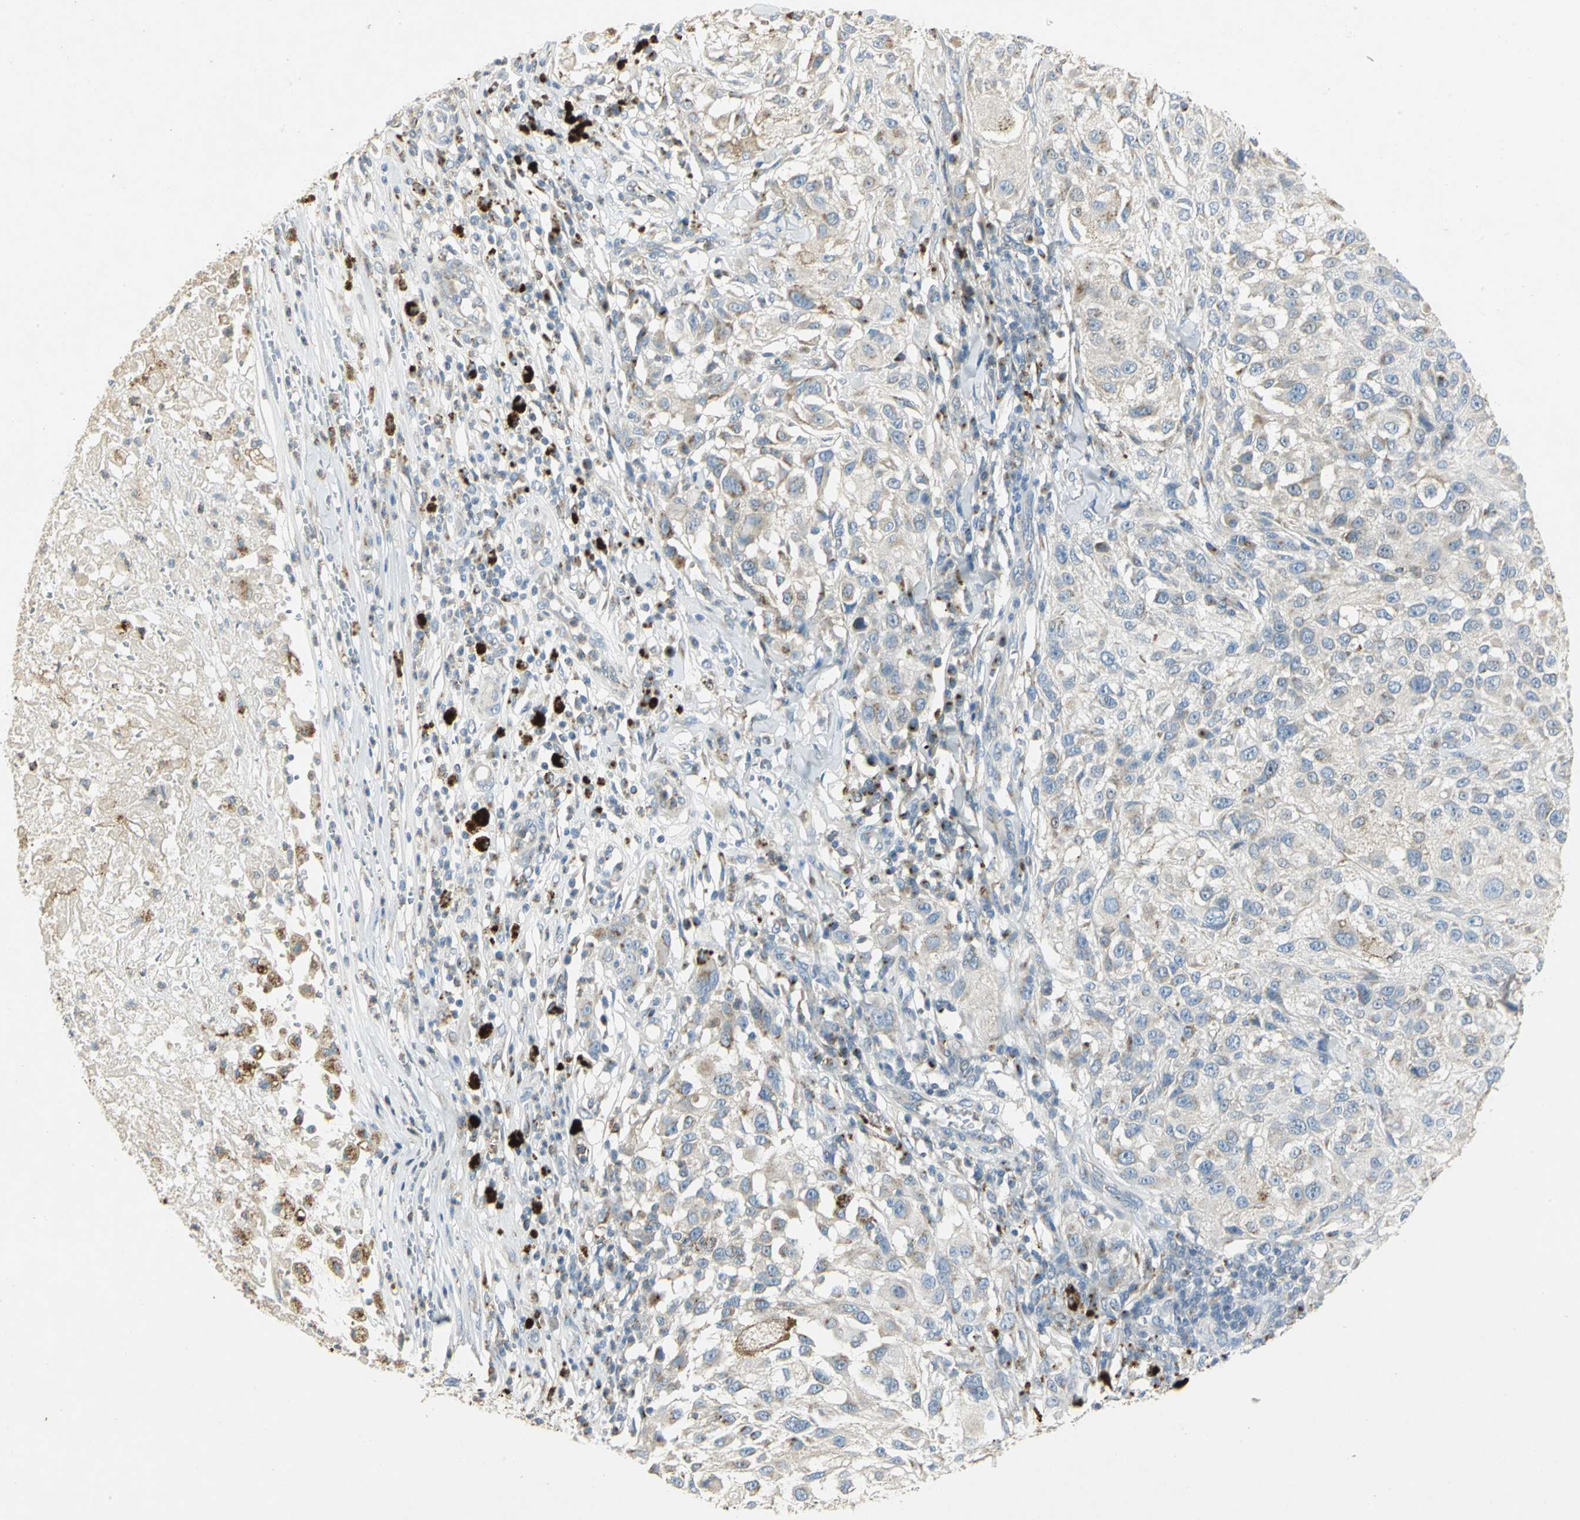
{"staining": {"intensity": "negative", "quantity": "none", "location": "none"}, "tissue": "melanoma", "cell_type": "Tumor cells", "image_type": "cancer", "snomed": [{"axis": "morphology", "description": "Necrosis, NOS"}, {"axis": "morphology", "description": "Malignant melanoma, NOS"}, {"axis": "topography", "description": "Skin"}], "caption": "An immunohistochemistry image of malignant melanoma is shown. There is no staining in tumor cells of malignant melanoma.", "gene": "TM9SF2", "patient": {"sex": "female", "age": 87}}